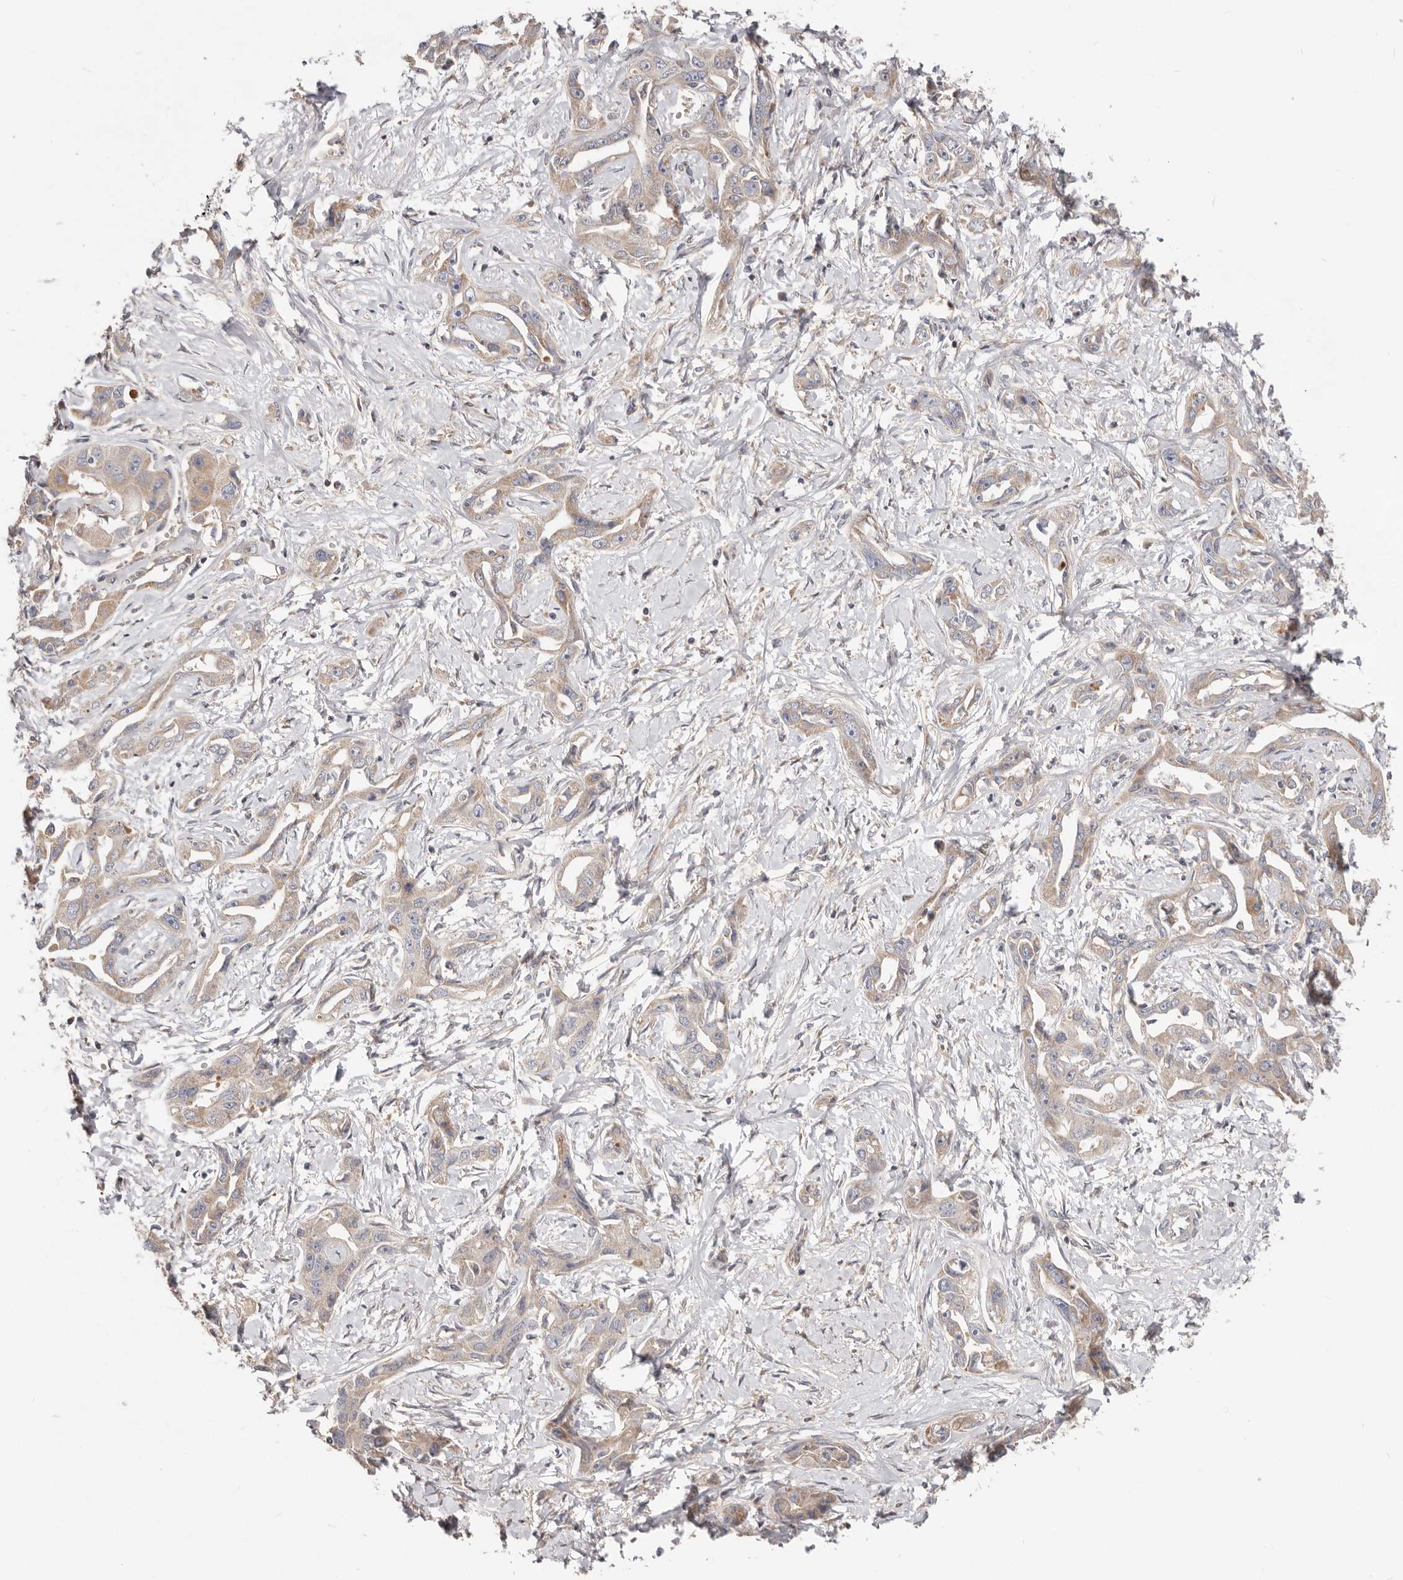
{"staining": {"intensity": "weak", "quantity": "25%-75%", "location": "cytoplasmic/membranous"}, "tissue": "liver cancer", "cell_type": "Tumor cells", "image_type": "cancer", "snomed": [{"axis": "morphology", "description": "Cholangiocarcinoma"}, {"axis": "topography", "description": "Liver"}], "caption": "An image of cholangiocarcinoma (liver) stained for a protein displays weak cytoplasmic/membranous brown staining in tumor cells.", "gene": "LRP6", "patient": {"sex": "male", "age": 59}}